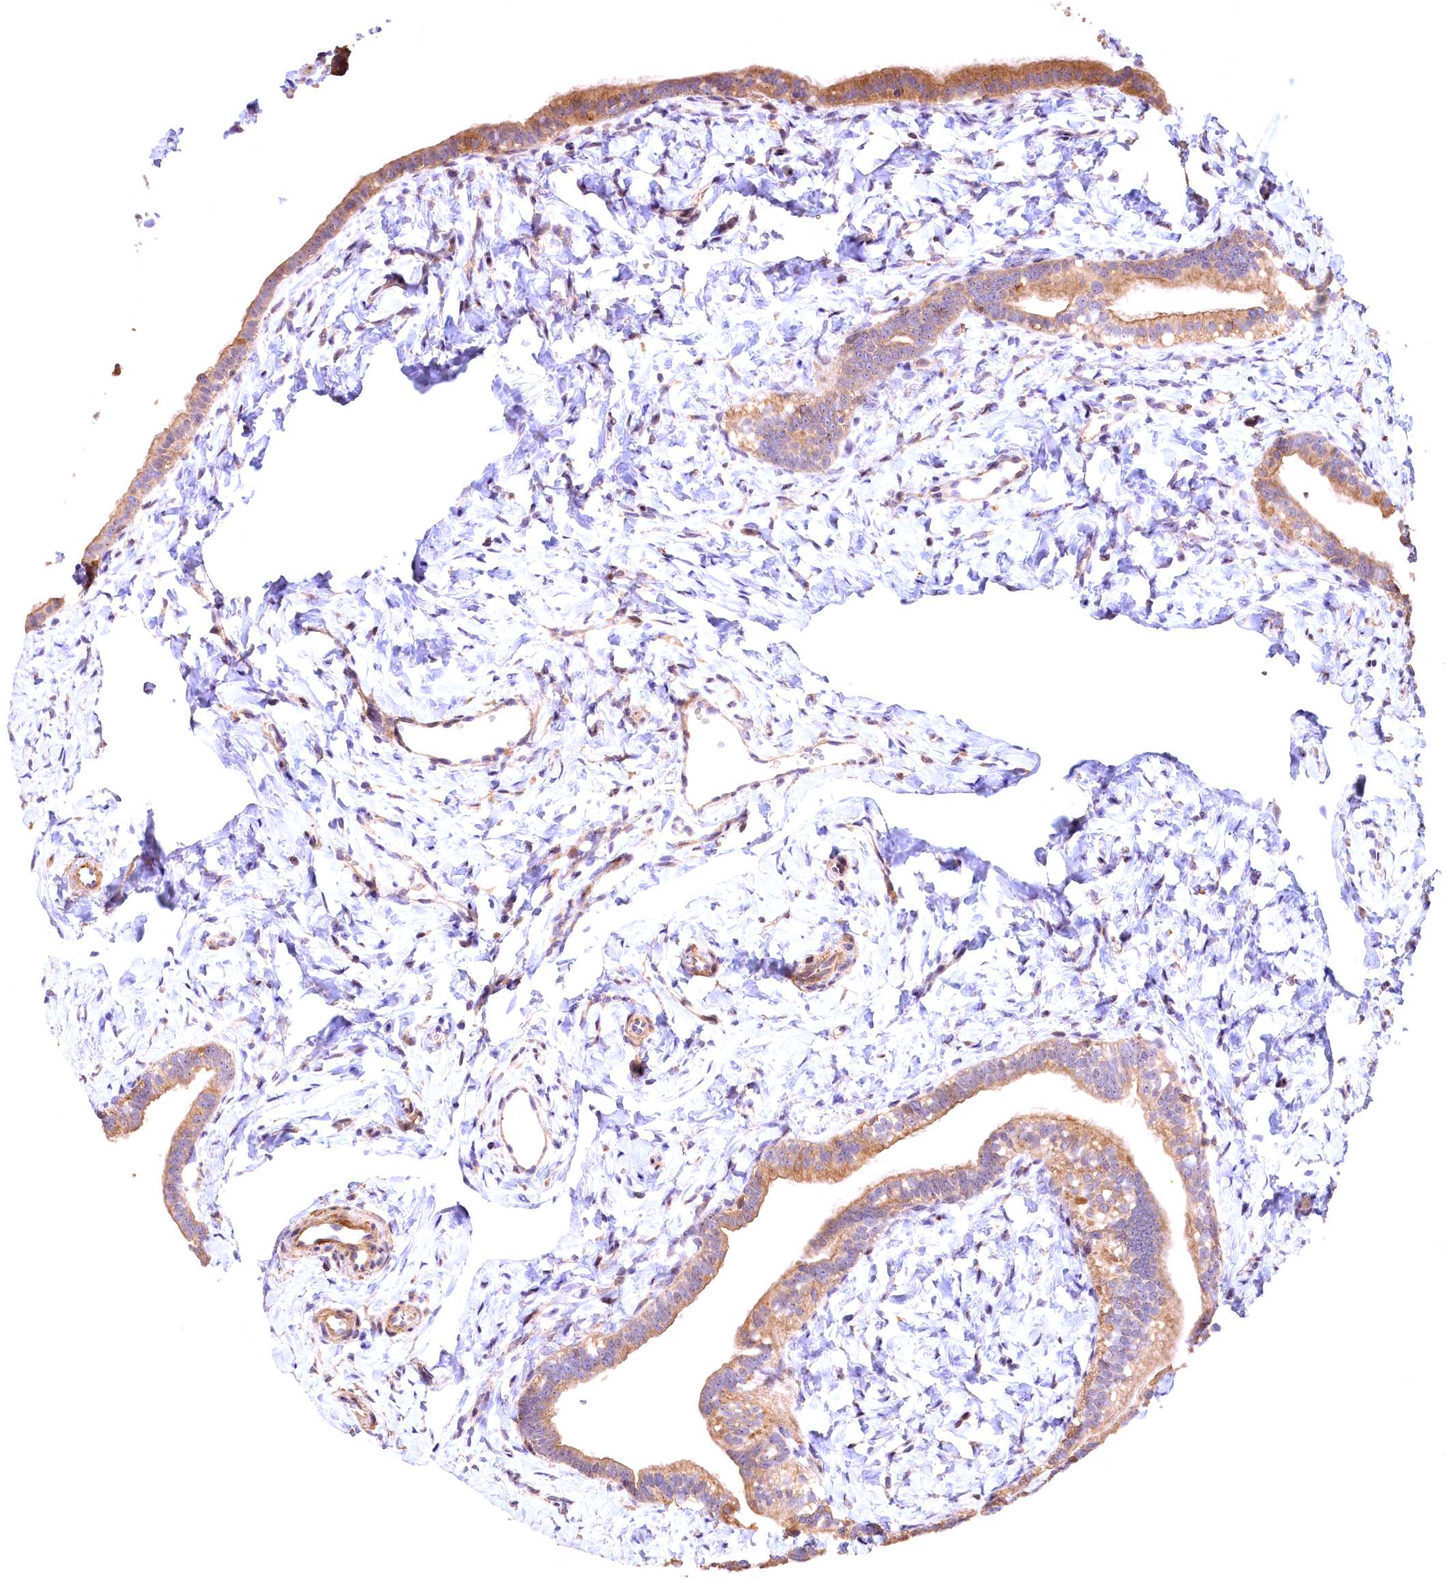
{"staining": {"intensity": "moderate", "quantity": ">75%", "location": "cytoplasmic/membranous,nuclear"}, "tissue": "fallopian tube", "cell_type": "Glandular cells", "image_type": "normal", "snomed": [{"axis": "morphology", "description": "Normal tissue, NOS"}, {"axis": "topography", "description": "Fallopian tube"}], "caption": "Fallopian tube was stained to show a protein in brown. There is medium levels of moderate cytoplasmic/membranous,nuclear positivity in approximately >75% of glandular cells. Immunohistochemistry (ihc) stains the protein of interest in brown and the nuclei are stained blue.", "gene": "FUZ", "patient": {"sex": "female", "age": 66}}